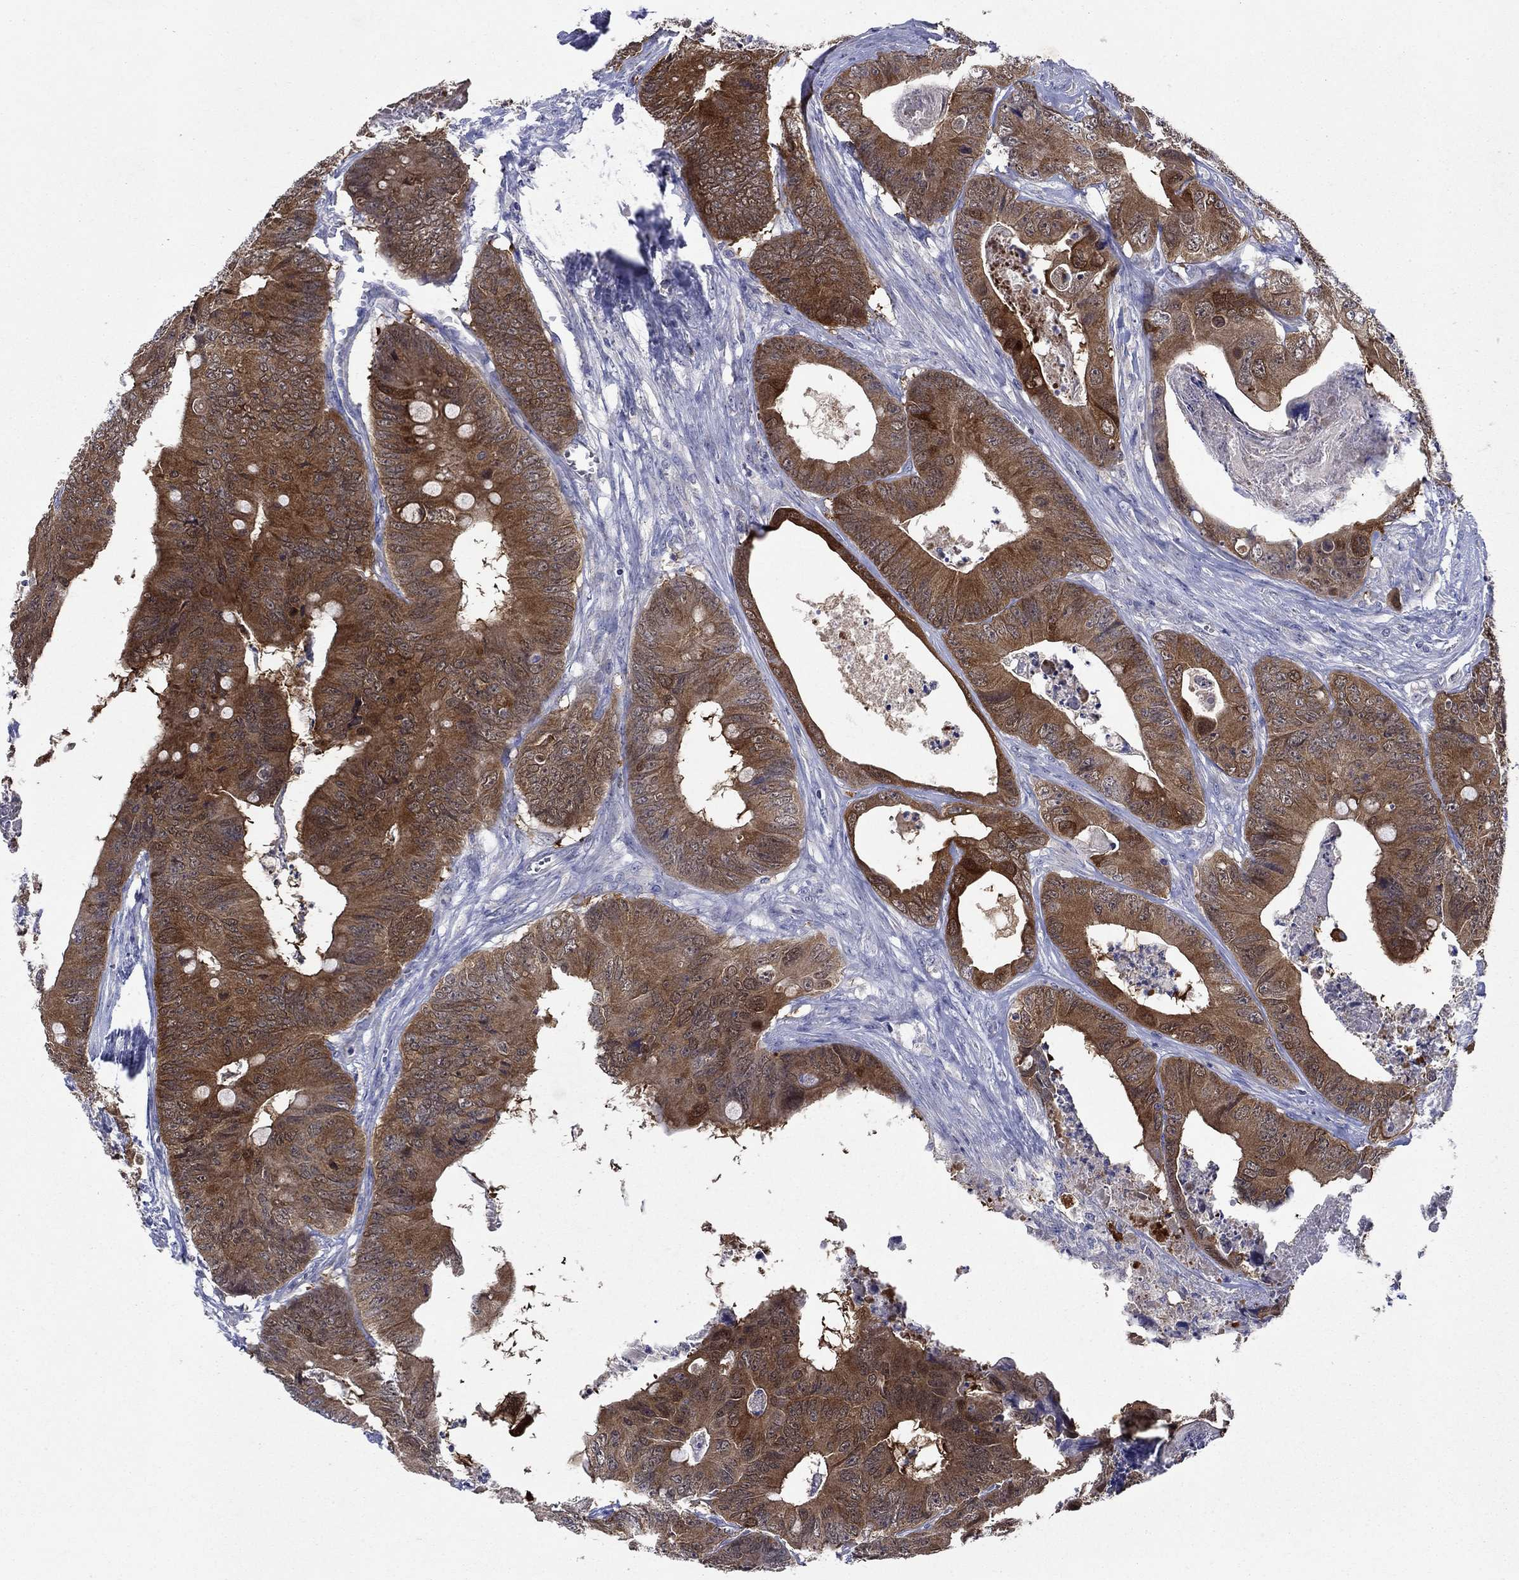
{"staining": {"intensity": "strong", "quantity": "25%-75%", "location": "cytoplasmic/membranous"}, "tissue": "colorectal cancer", "cell_type": "Tumor cells", "image_type": "cancer", "snomed": [{"axis": "morphology", "description": "Adenocarcinoma, NOS"}, {"axis": "topography", "description": "Colon"}], "caption": "This is a histology image of IHC staining of colorectal cancer (adenocarcinoma), which shows strong expression in the cytoplasmic/membranous of tumor cells.", "gene": "SULT2B1", "patient": {"sex": "male", "age": 84}}